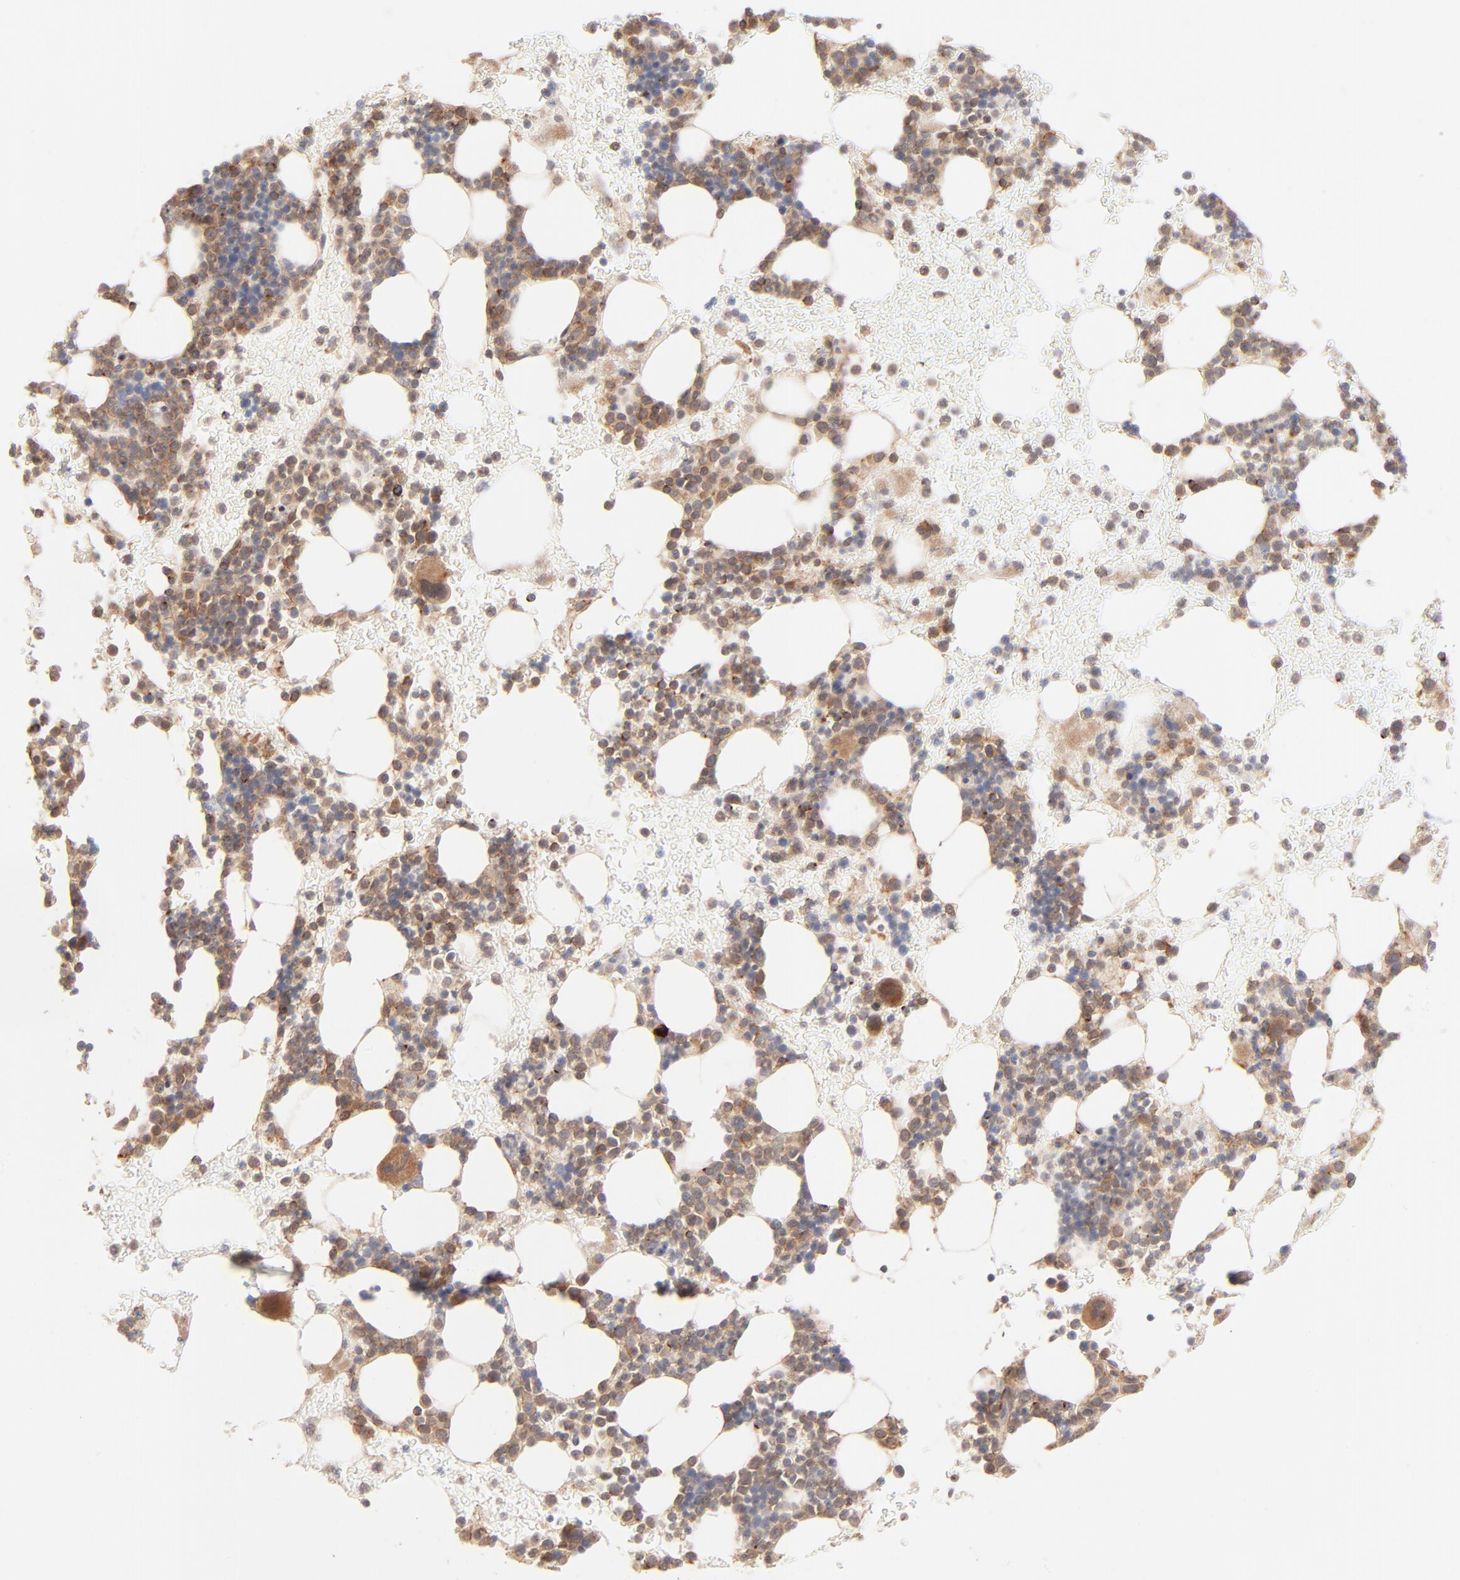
{"staining": {"intensity": "moderate", "quantity": ">75%", "location": "cytoplasmic/membranous"}, "tissue": "bone marrow", "cell_type": "Hematopoietic cells", "image_type": "normal", "snomed": [{"axis": "morphology", "description": "Normal tissue, NOS"}, {"axis": "topography", "description": "Bone marrow"}], "caption": "A photomicrograph of human bone marrow stained for a protein demonstrates moderate cytoplasmic/membranous brown staining in hematopoietic cells.", "gene": "CSPG4", "patient": {"sex": "male", "age": 17}}